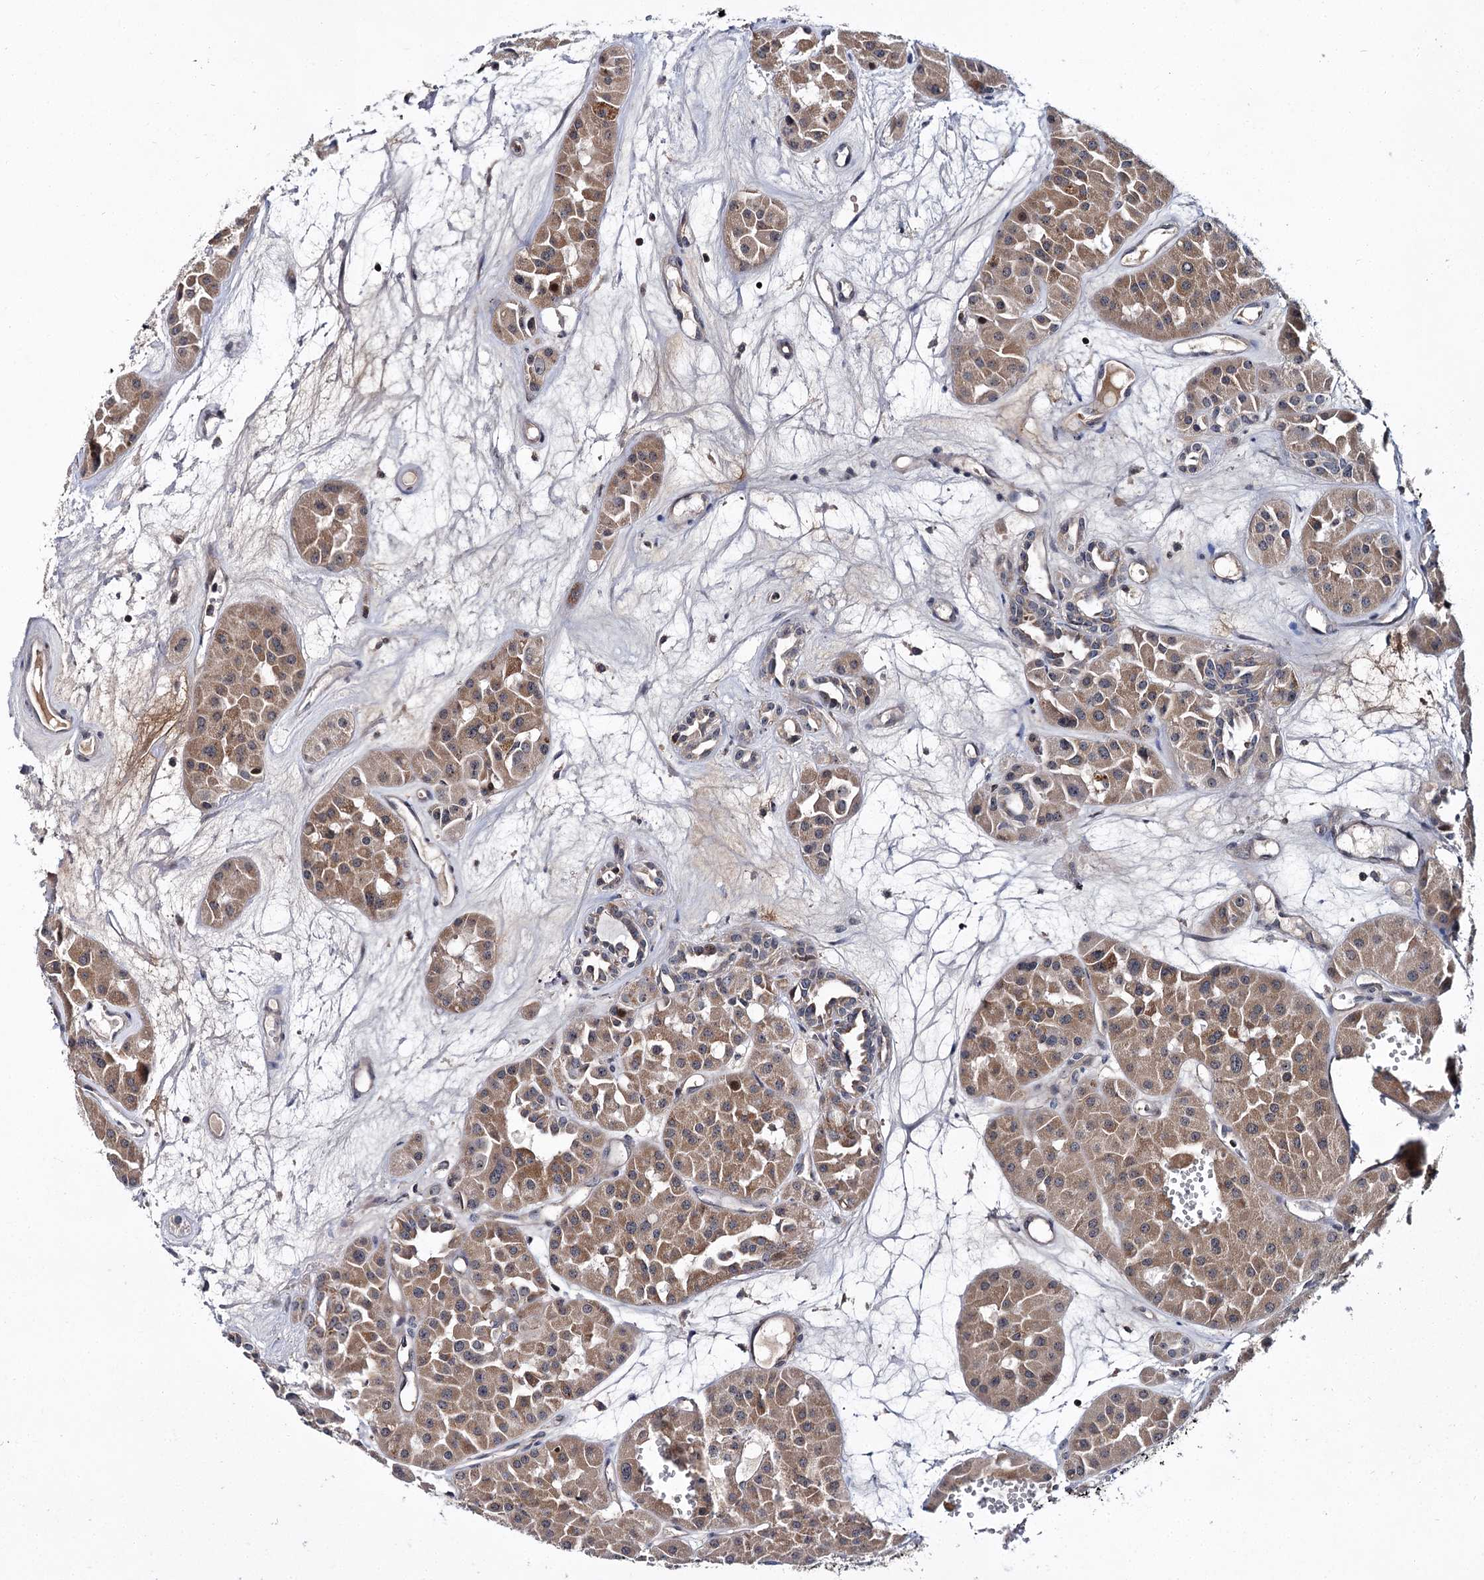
{"staining": {"intensity": "moderate", "quantity": ">75%", "location": "cytoplasmic/membranous"}, "tissue": "renal cancer", "cell_type": "Tumor cells", "image_type": "cancer", "snomed": [{"axis": "morphology", "description": "Carcinoma, NOS"}, {"axis": "topography", "description": "Kidney"}], "caption": "Immunohistochemical staining of human renal carcinoma demonstrates medium levels of moderate cytoplasmic/membranous protein positivity in about >75% of tumor cells.", "gene": "ABLIM1", "patient": {"sex": "female", "age": 75}}